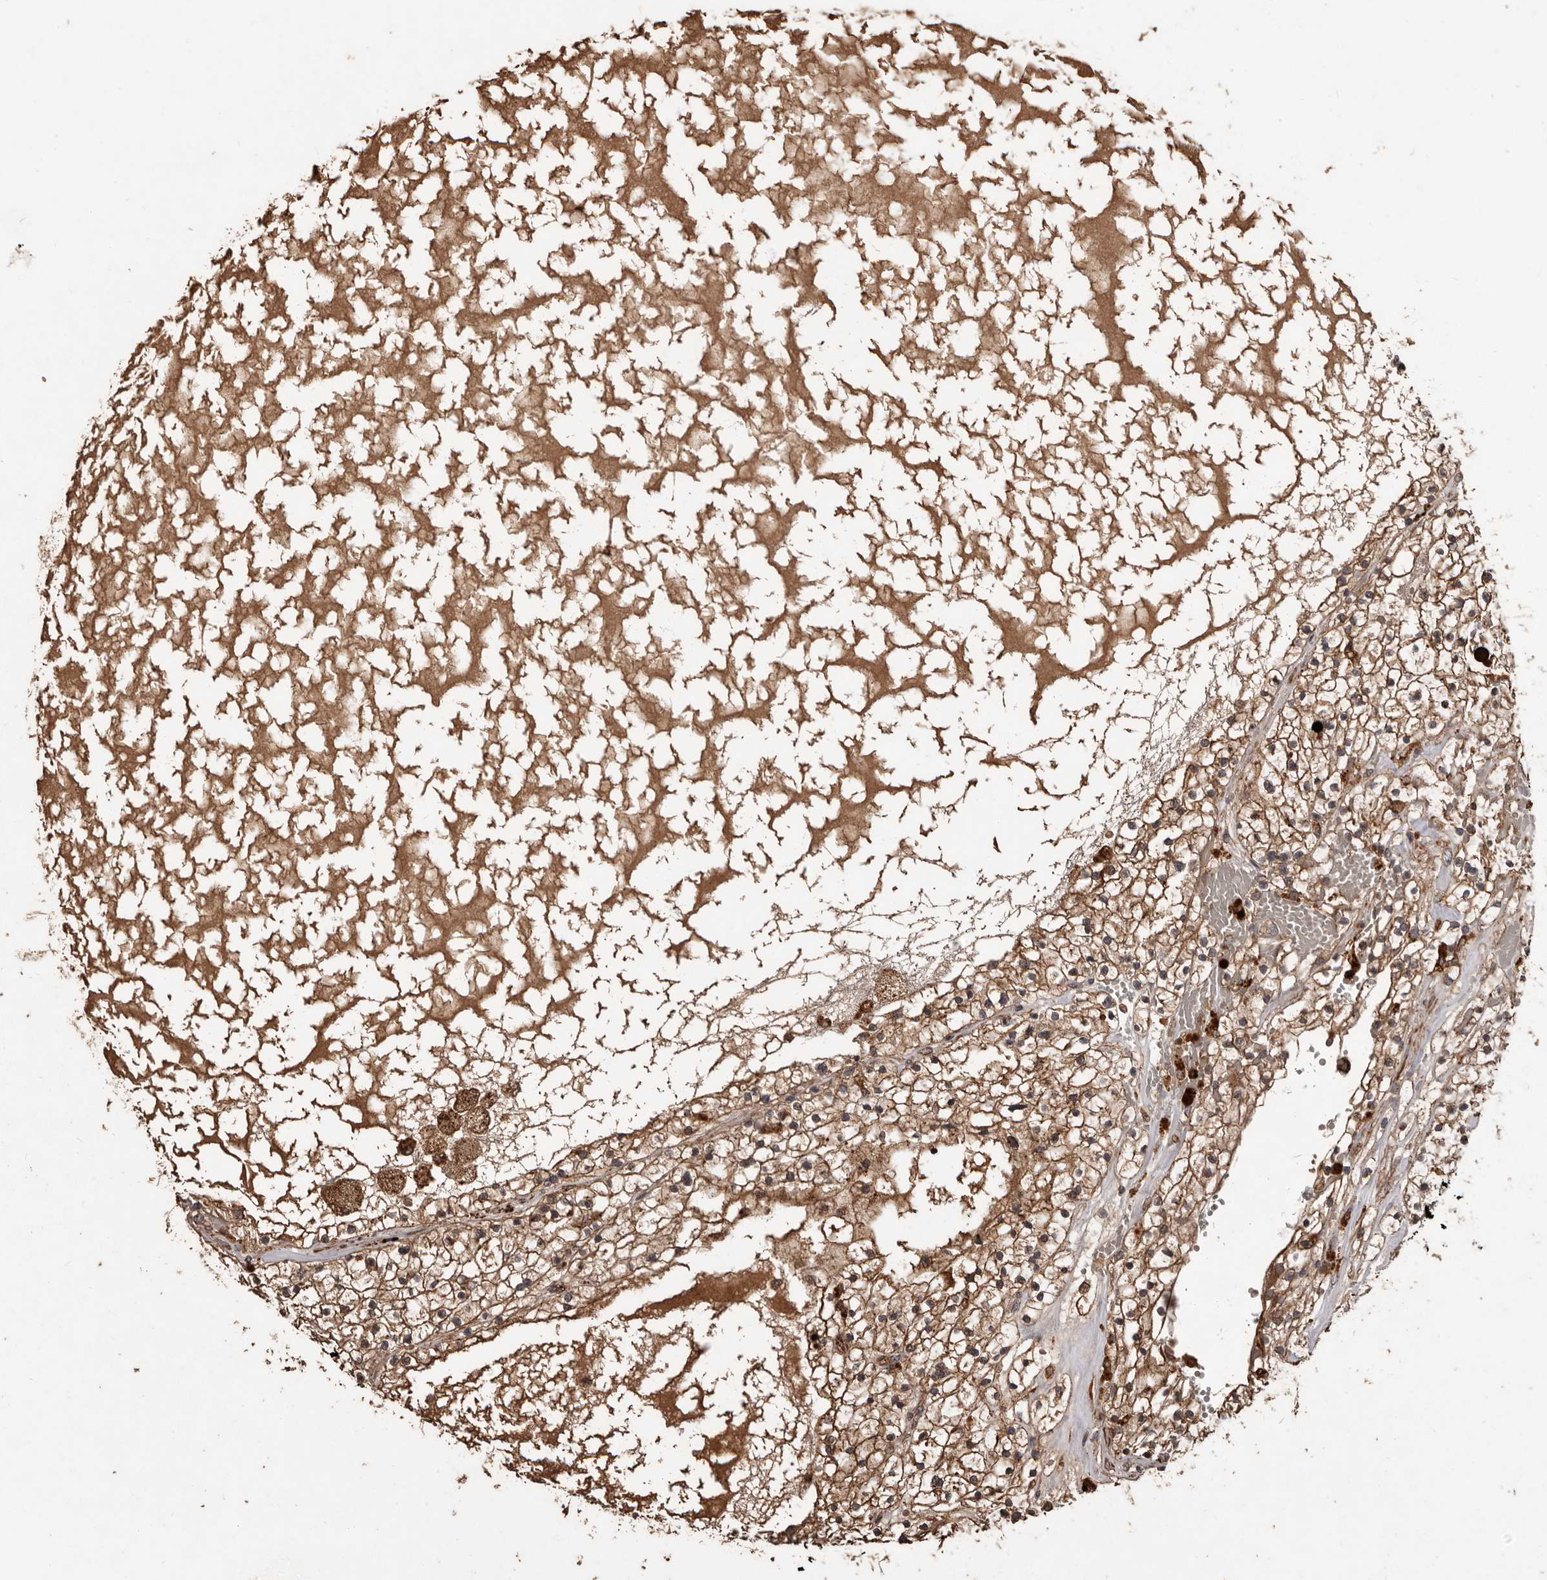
{"staining": {"intensity": "moderate", "quantity": ">75%", "location": "cytoplasmic/membranous"}, "tissue": "renal cancer", "cell_type": "Tumor cells", "image_type": "cancer", "snomed": [{"axis": "morphology", "description": "Normal tissue, NOS"}, {"axis": "morphology", "description": "Adenocarcinoma, NOS"}, {"axis": "topography", "description": "Kidney"}], "caption": "This micrograph shows immunohistochemistry staining of adenocarcinoma (renal), with medium moderate cytoplasmic/membranous positivity in approximately >75% of tumor cells.", "gene": "BRAT1", "patient": {"sex": "male", "age": 68}}